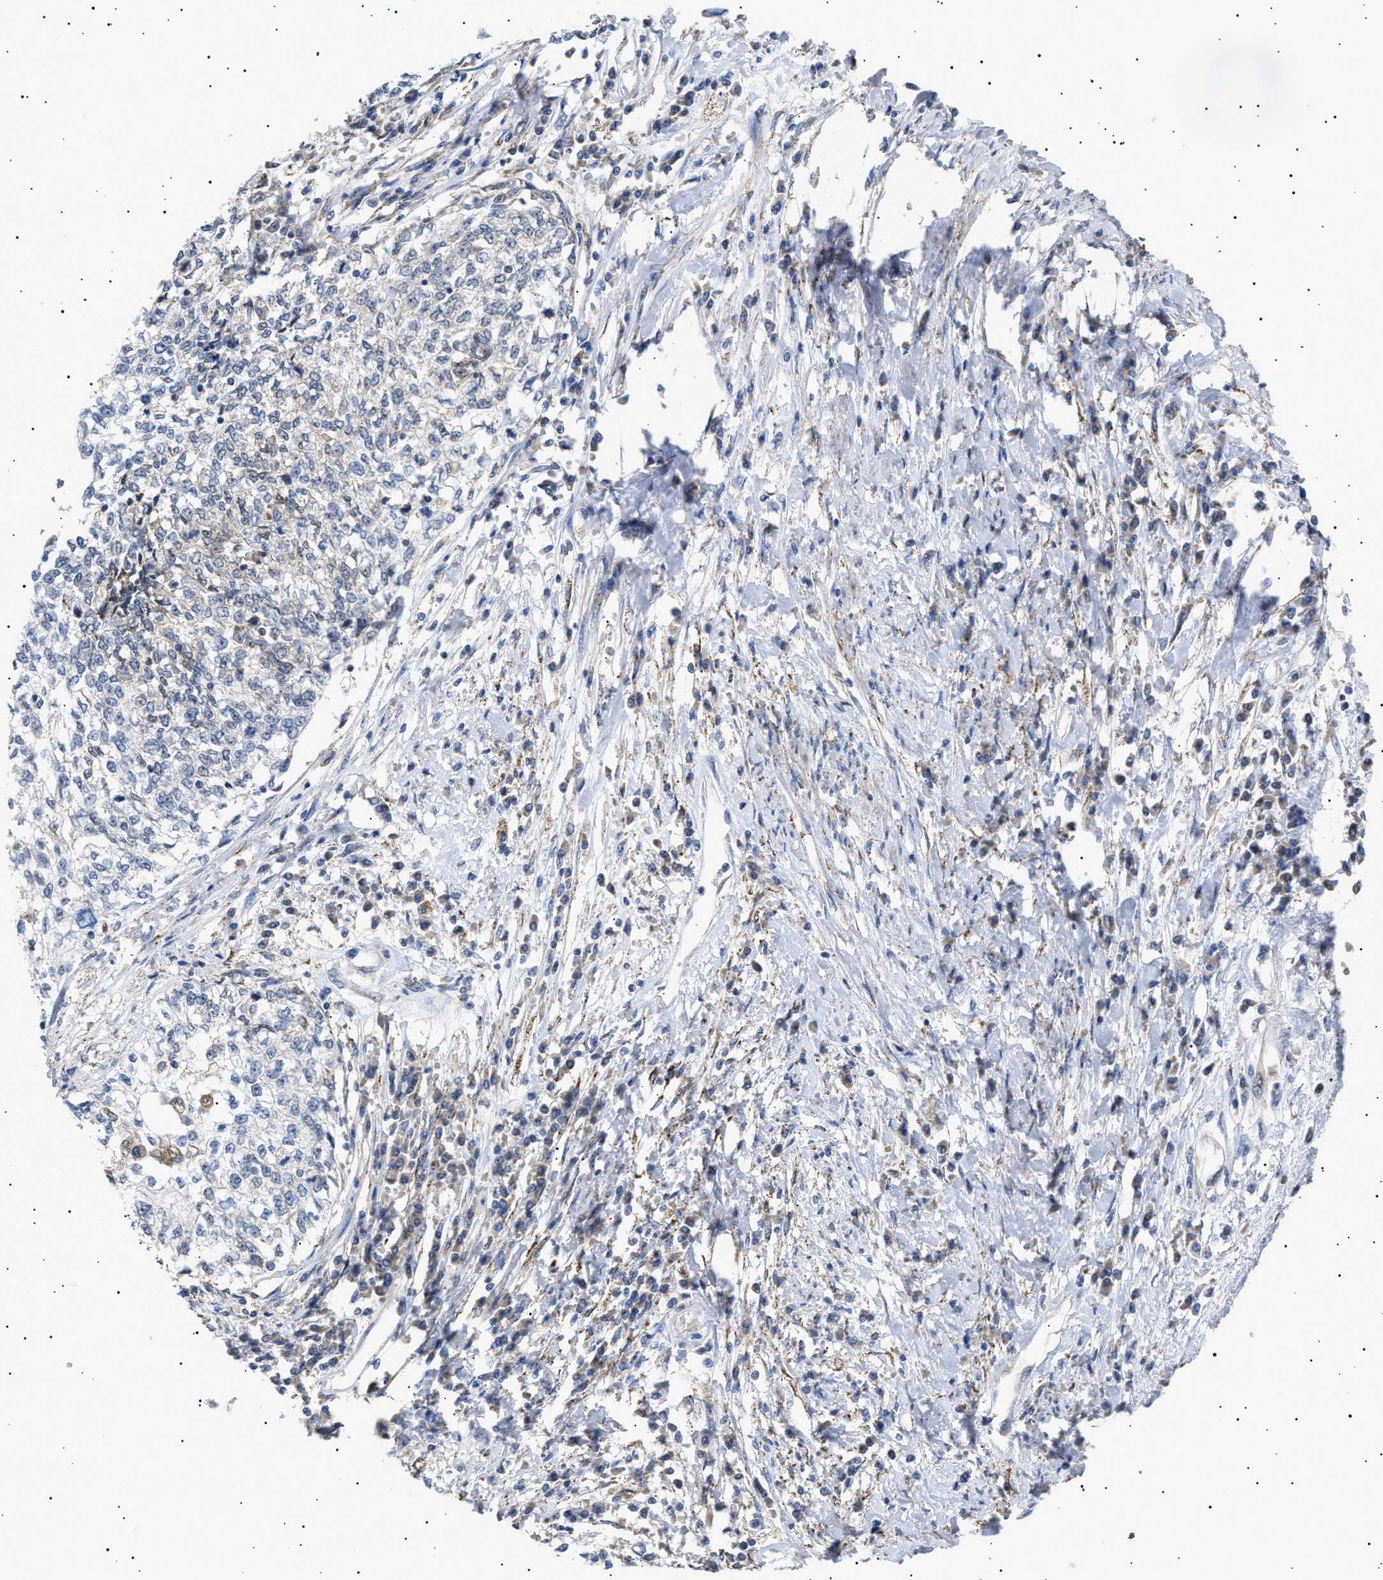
{"staining": {"intensity": "negative", "quantity": "none", "location": "none"}, "tissue": "cervical cancer", "cell_type": "Tumor cells", "image_type": "cancer", "snomed": [{"axis": "morphology", "description": "Squamous cell carcinoma, NOS"}, {"axis": "topography", "description": "Cervix"}], "caption": "IHC photomicrograph of neoplastic tissue: cervical squamous cell carcinoma stained with DAB (3,3'-diaminobenzidine) demonstrates no significant protein staining in tumor cells.", "gene": "SIRT5", "patient": {"sex": "female", "age": 57}}